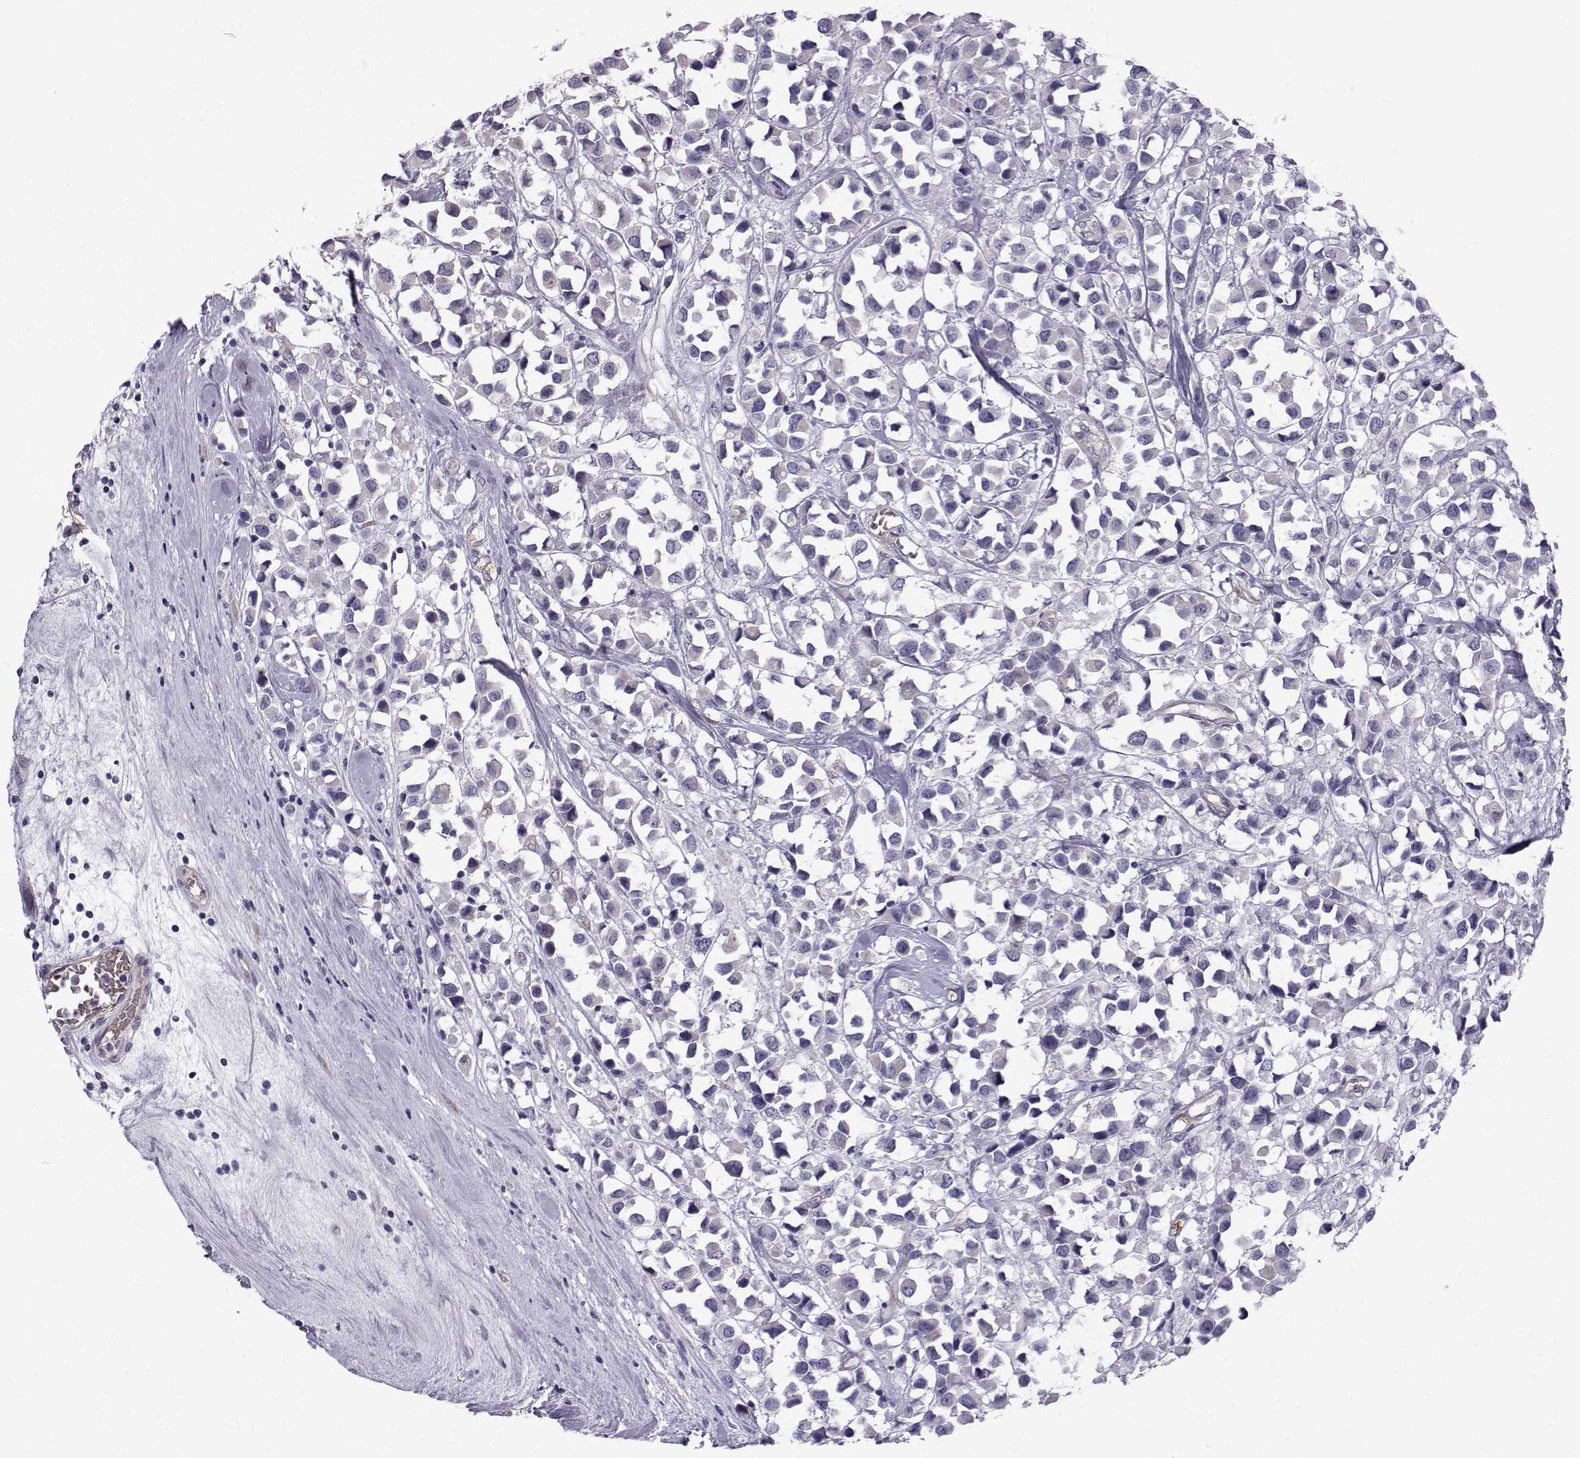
{"staining": {"intensity": "negative", "quantity": "none", "location": "none"}, "tissue": "breast cancer", "cell_type": "Tumor cells", "image_type": "cancer", "snomed": [{"axis": "morphology", "description": "Duct carcinoma"}, {"axis": "topography", "description": "Breast"}], "caption": "Tumor cells are negative for brown protein staining in breast infiltrating ductal carcinoma. (DAB (3,3'-diaminobenzidine) immunohistochemistry (IHC) with hematoxylin counter stain).", "gene": "QPCT", "patient": {"sex": "female", "age": 61}}